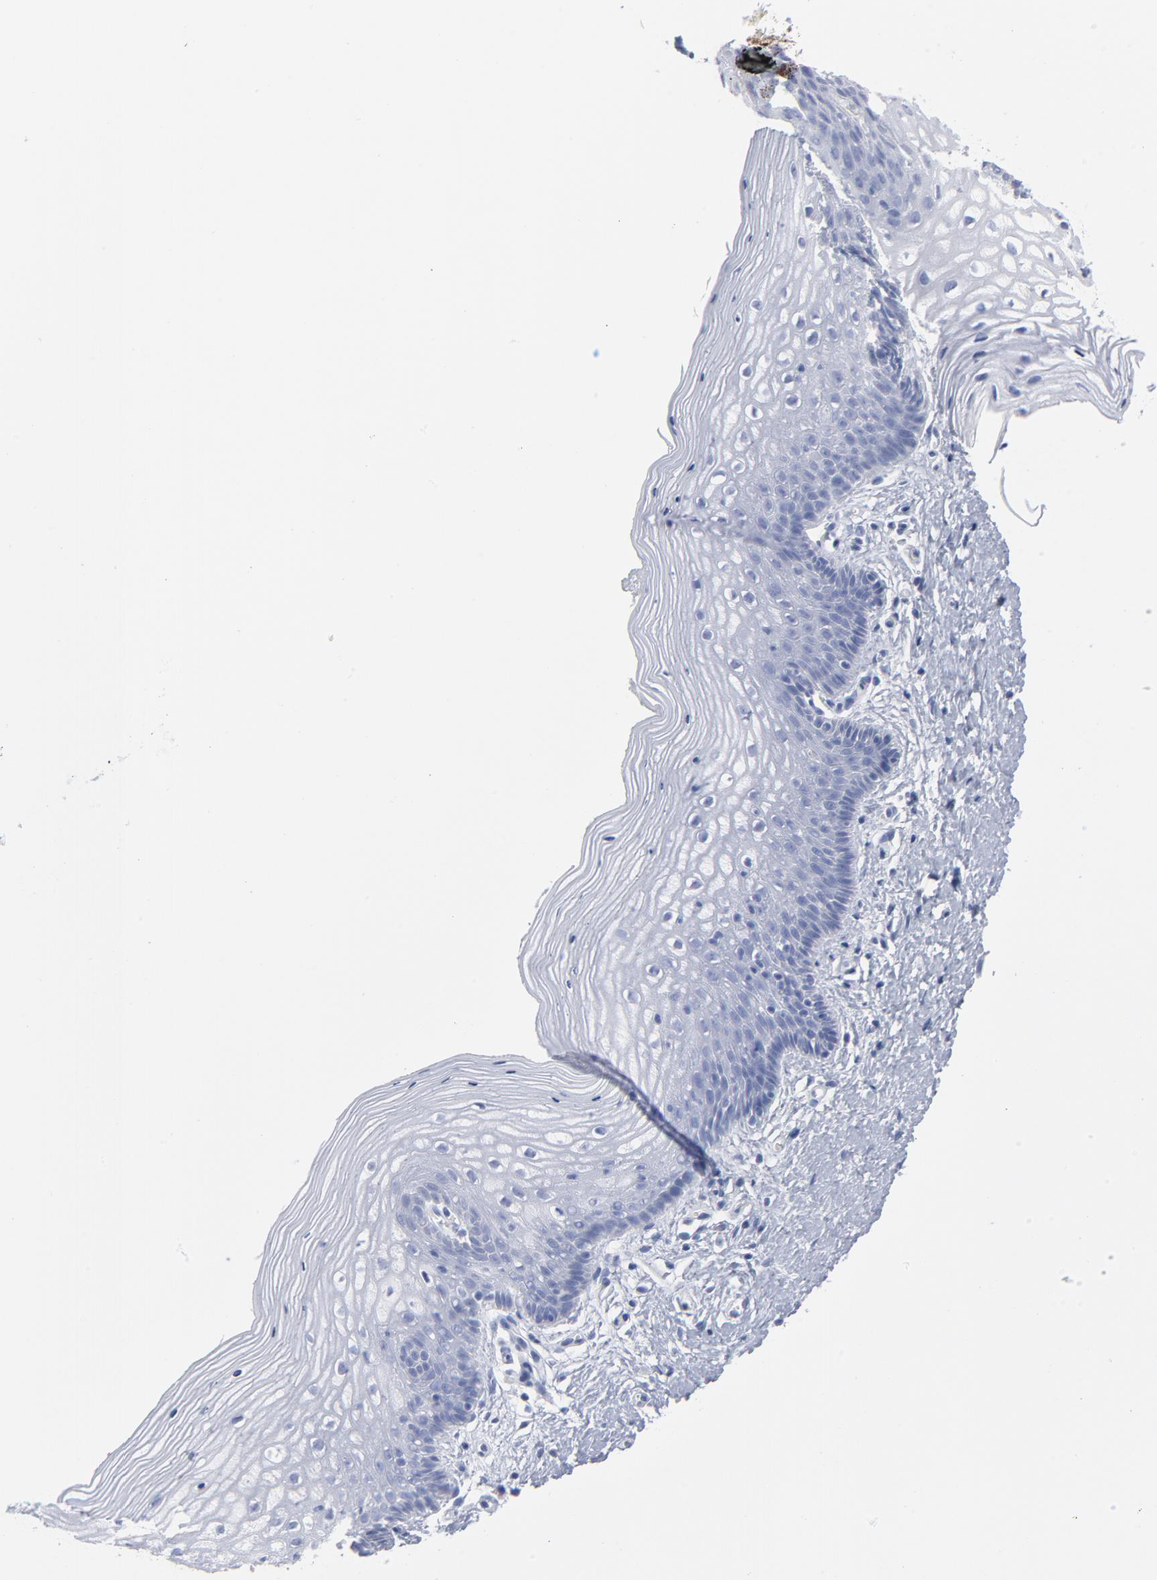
{"staining": {"intensity": "negative", "quantity": "none", "location": "none"}, "tissue": "vagina", "cell_type": "Squamous epithelial cells", "image_type": "normal", "snomed": [{"axis": "morphology", "description": "Normal tissue, NOS"}, {"axis": "topography", "description": "Vagina"}], "caption": "Protein analysis of normal vagina displays no significant expression in squamous epithelial cells.", "gene": "P2RY8", "patient": {"sex": "female", "age": 46}}